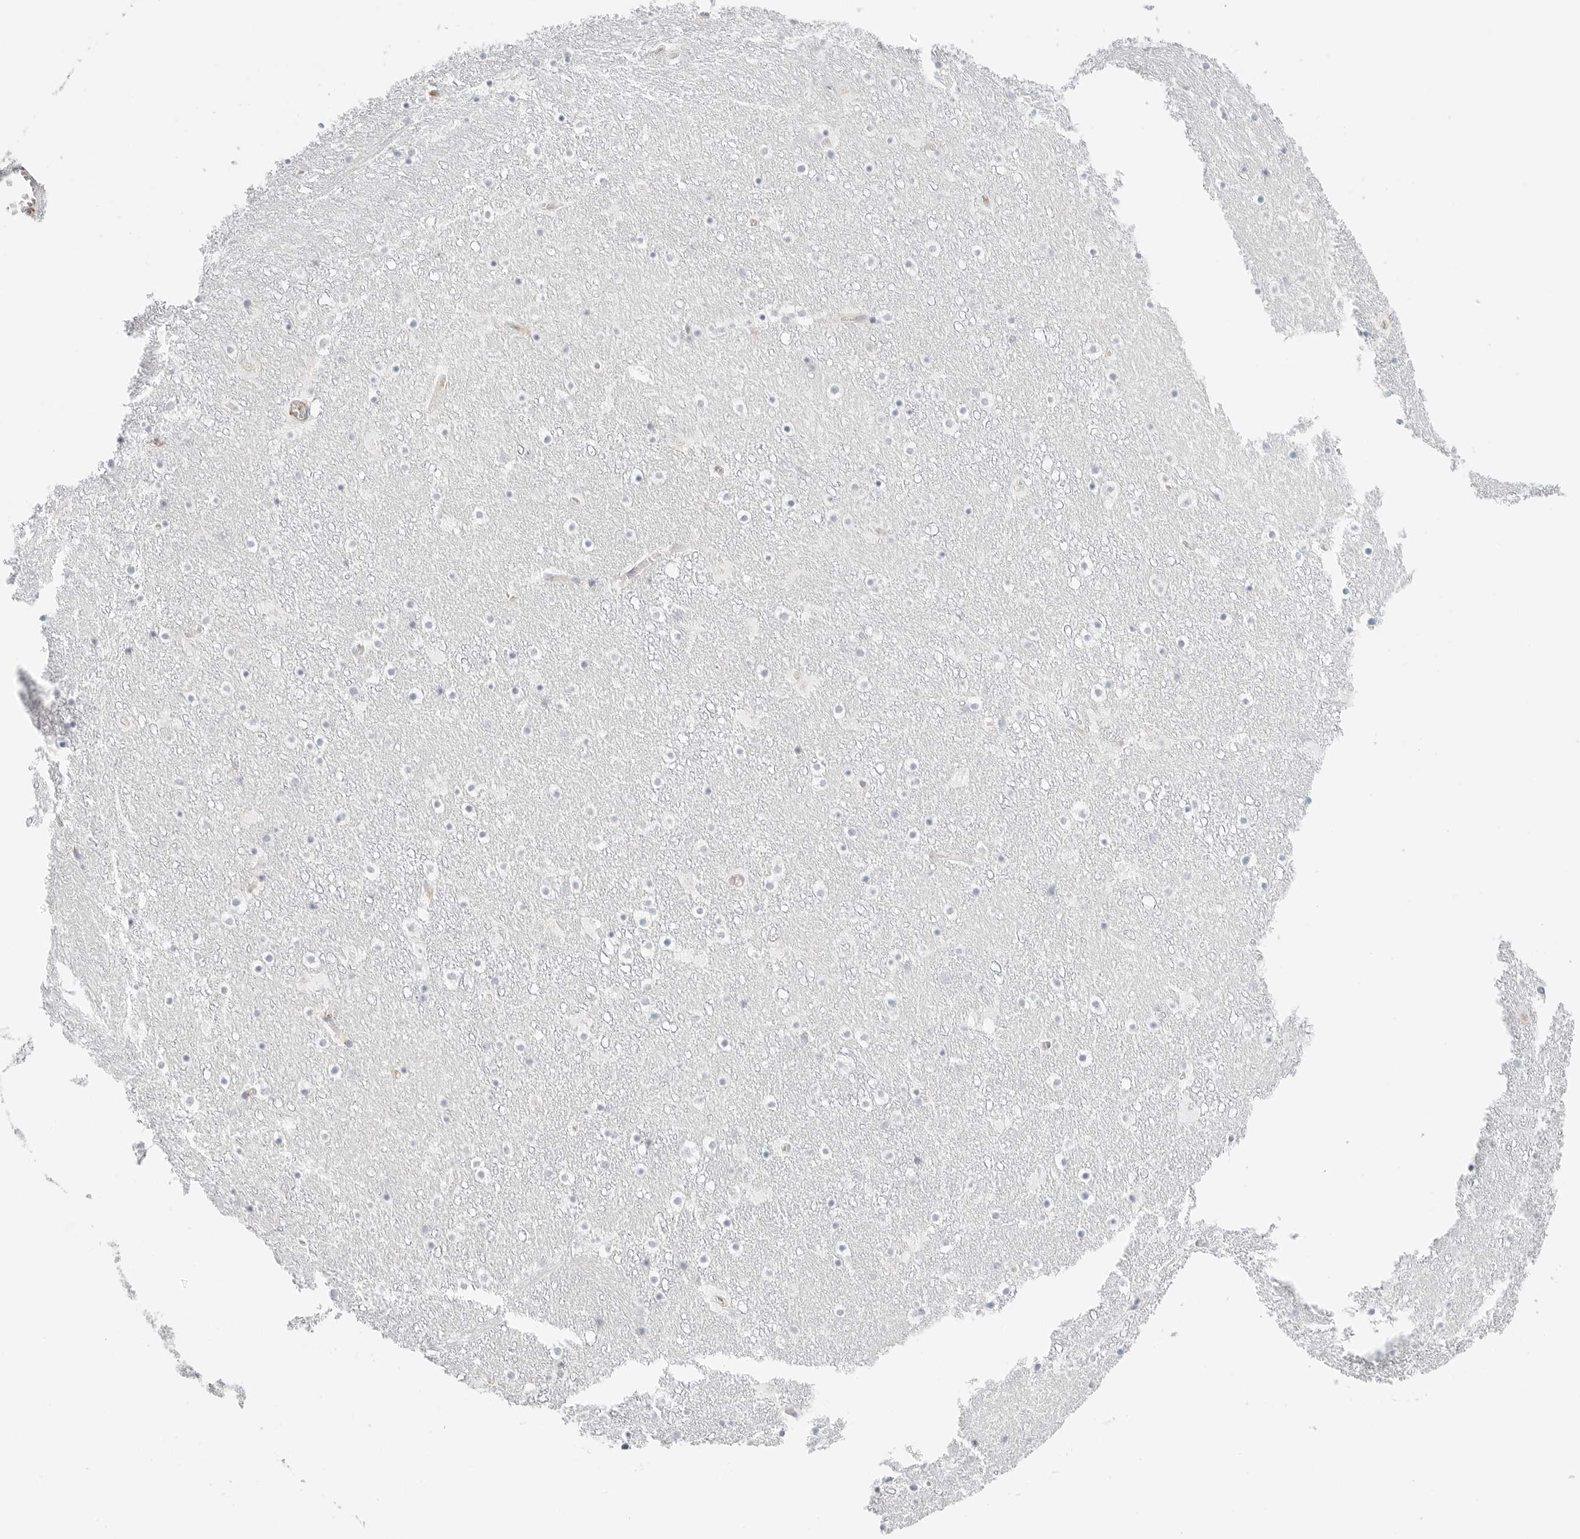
{"staining": {"intensity": "negative", "quantity": "none", "location": "none"}, "tissue": "caudate", "cell_type": "Glial cells", "image_type": "normal", "snomed": [{"axis": "morphology", "description": "Normal tissue, NOS"}, {"axis": "topography", "description": "Lateral ventricle wall"}], "caption": "This histopathology image is of benign caudate stained with immunohistochemistry to label a protein in brown with the nuclei are counter-stained blue. There is no positivity in glial cells. Brightfield microscopy of IHC stained with DAB (3,3'-diaminobenzidine) (brown) and hematoxylin (blue), captured at high magnification.", "gene": "THEM4", "patient": {"sex": "male", "age": 45}}